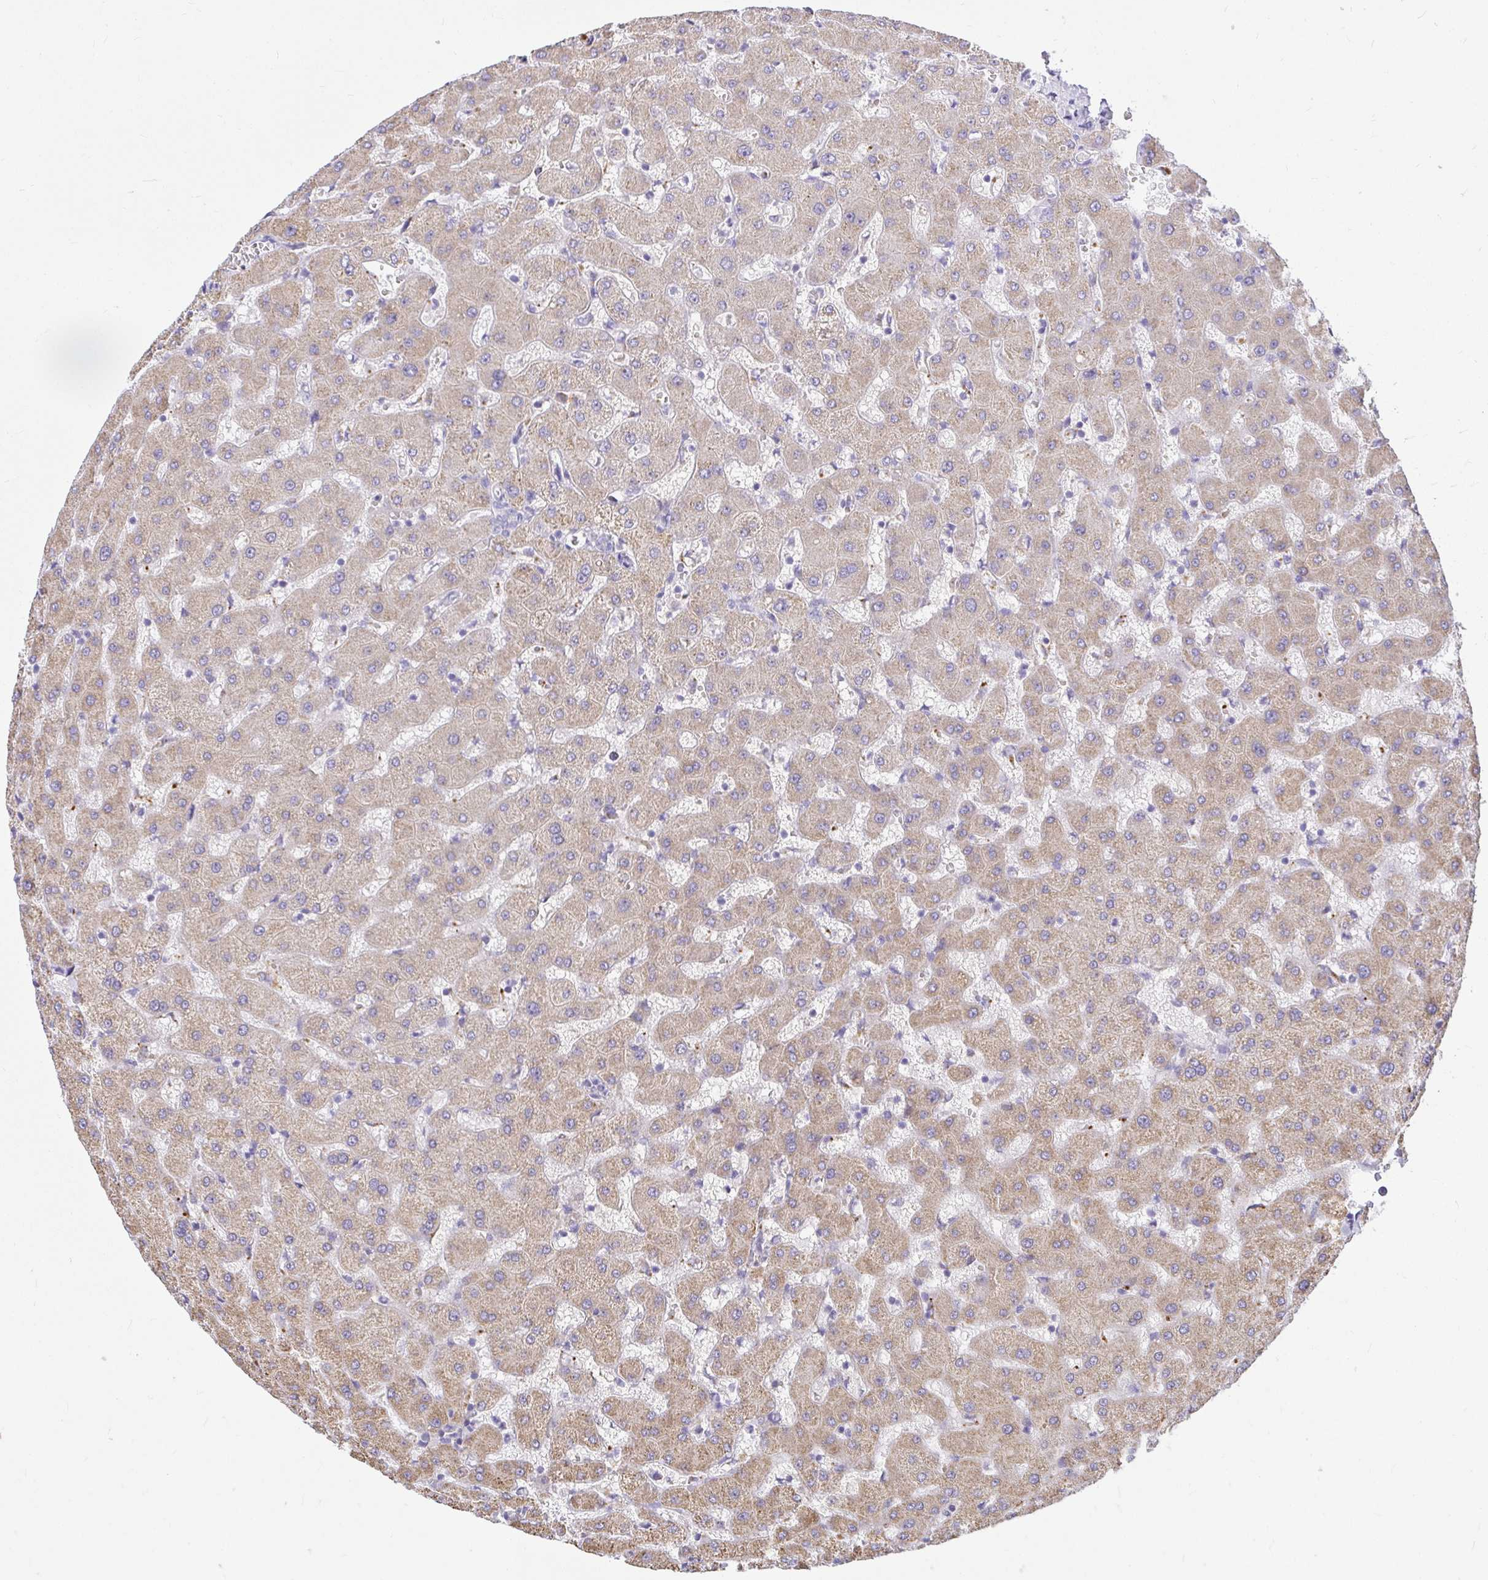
{"staining": {"intensity": "negative", "quantity": "none", "location": "none"}, "tissue": "liver", "cell_type": "Cholangiocytes", "image_type": "normal", "snomed": [{"axis": "morphology", "description": "Normal tissue, NOS"}, {"axis": "topography", "description": "Liver"}], "caption": "This is an IHC histopathology image of normal human liver. There is no expression in cholangiocytes.", "gene": "PKN3", "patient": {"sex": "female", "age": 63}}